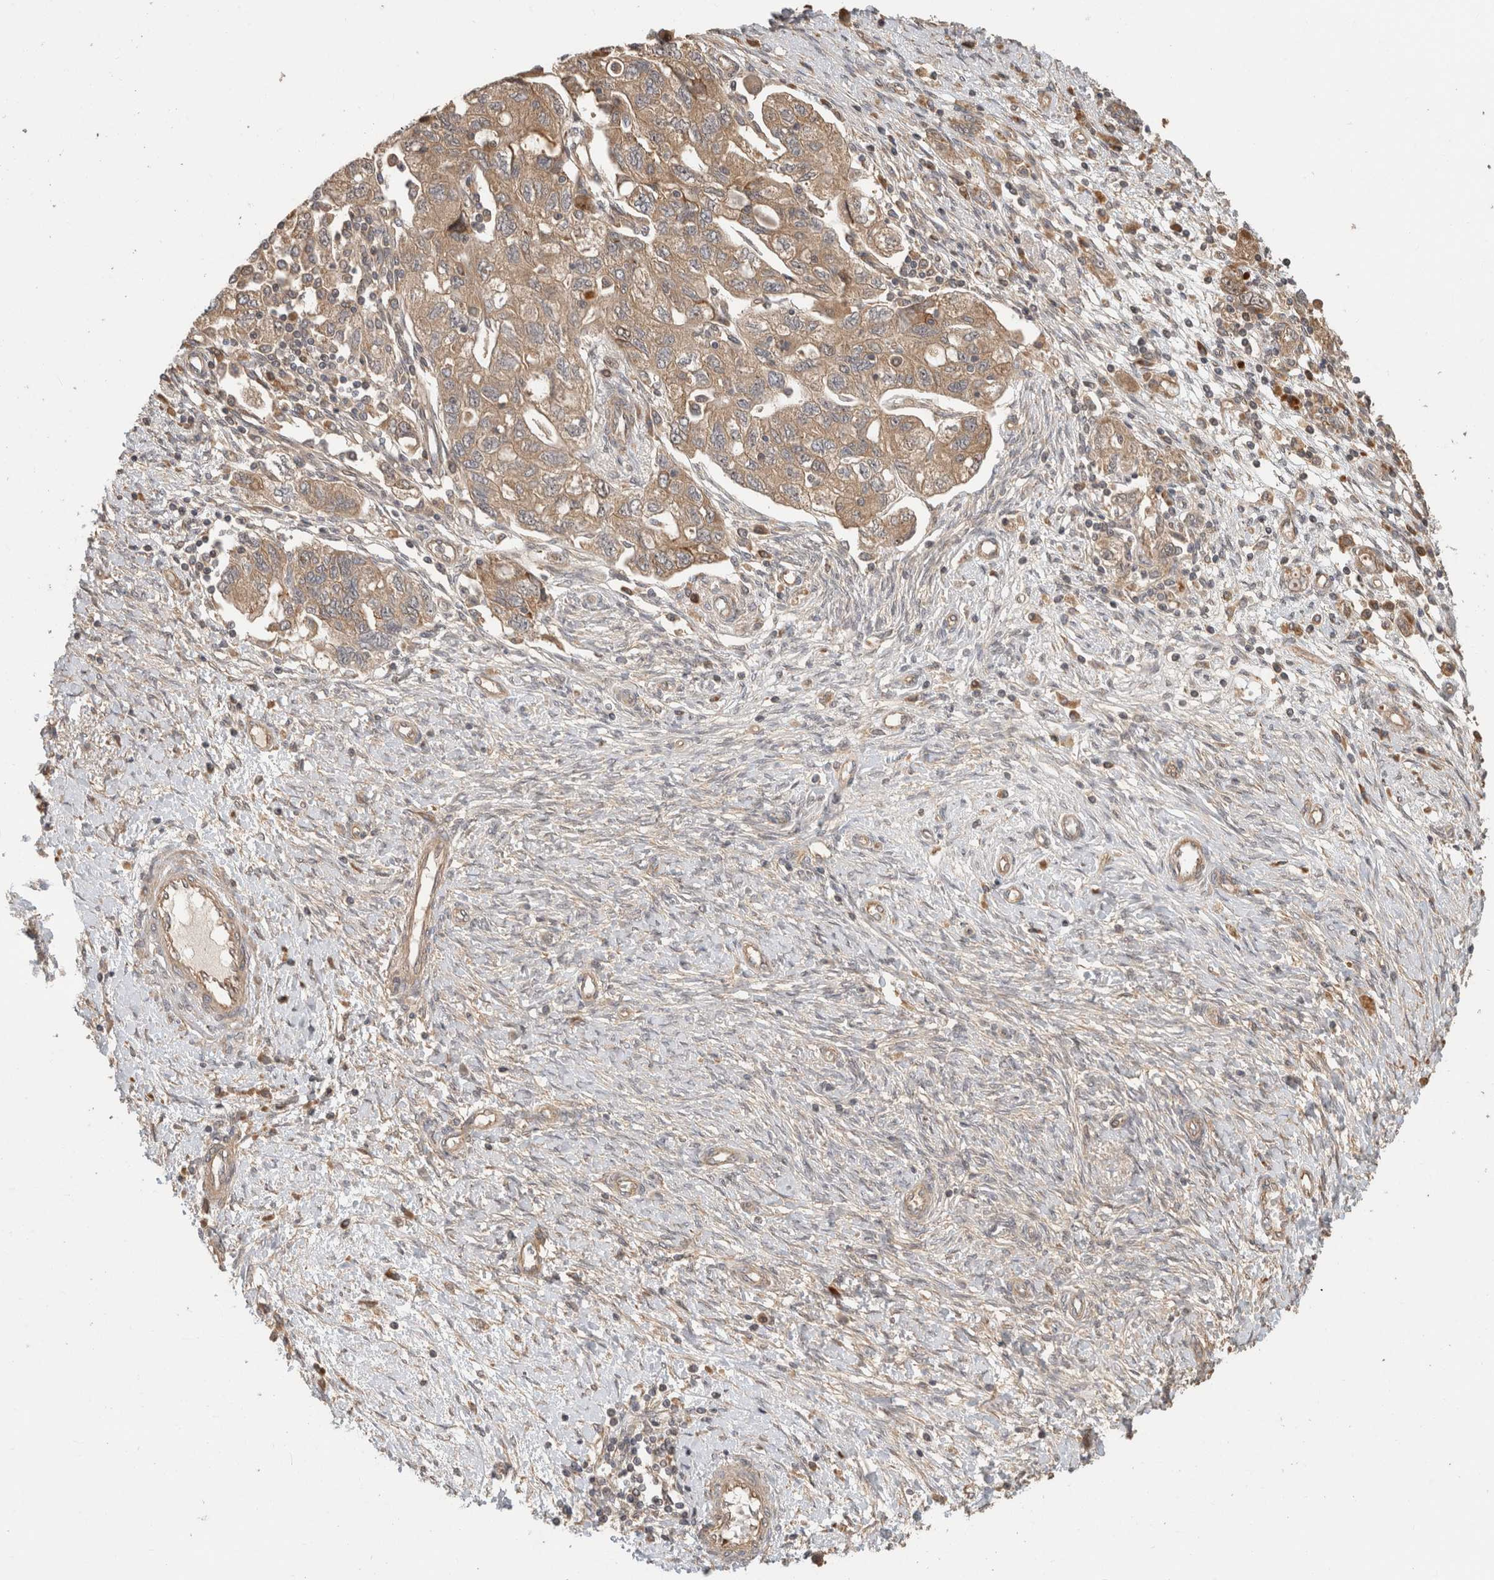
{"staining": {"intensity": "moderate", "quantity": ">75%", "location": "cytoplasmic/membranous"}, "tissue": "ovarian cancer", "cell_type": "Tumor cells", "image_type": "cancer", "snomed": [{"axis": "morphology", "description": "Carcinoma, NOS"}, {"axis": "morphology", "description": "Cystadenocarcinoma, serous, NOS"}, {"axis": "topography", "description": "Ovary"}], "caption": "The image shows a brown stain indicating the presence of a protein in the cytoplasmic/membranous of tumor cells in ovarian cancer. (IHC, brightfield microscopy, high magnification).", "gene": "PCDHB15", "patient": {"sex": "female", "age": 69}}